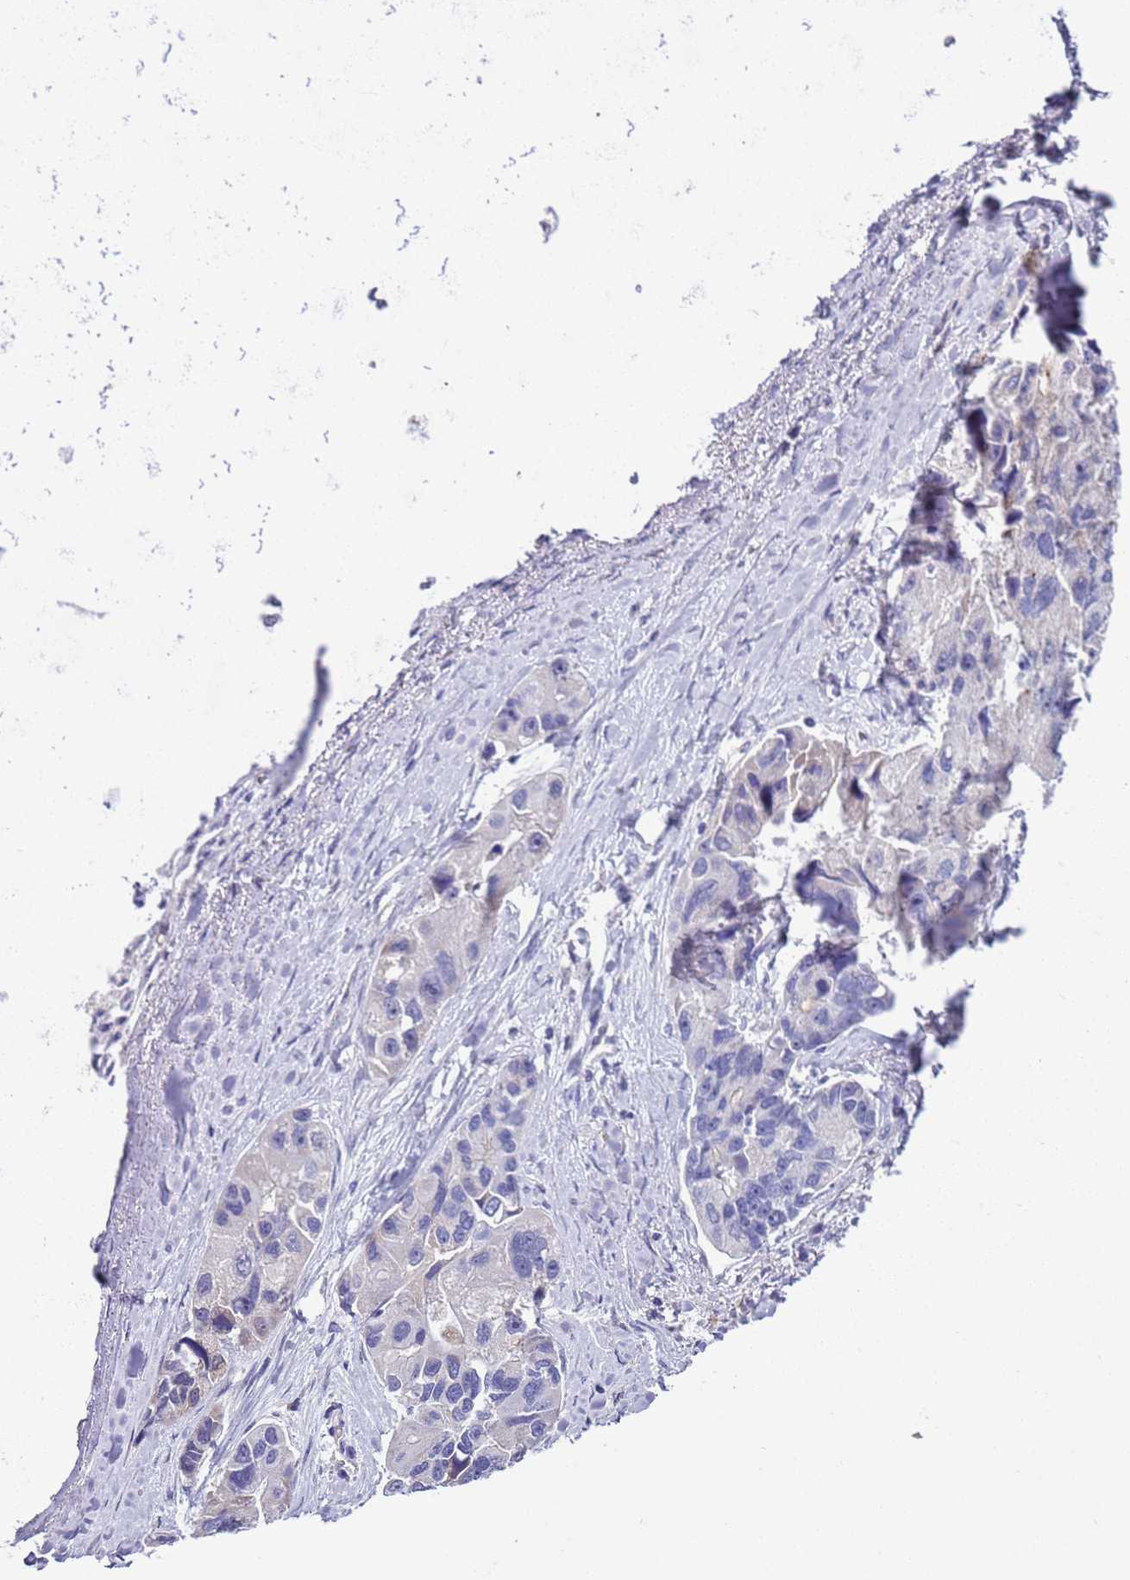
{"staining": {"intensity": "negative", "quantity": "none", "location": "none"}, "tissue": "lung cancer", "cell_type": "Tumor cells", "image_type": "cancer", "snomed": [{"axis": "morphology", "description": "Adenocarcinoma, NOS"}, {"axis": "topography", "description": "Lung"}], "caption": "Protein analysis of lung cancer (adenocarcinoma) displays no significant positivity in tumor cells.", "gene": "BRMS1L", "patient": {"sex": "female", "age": 54}}